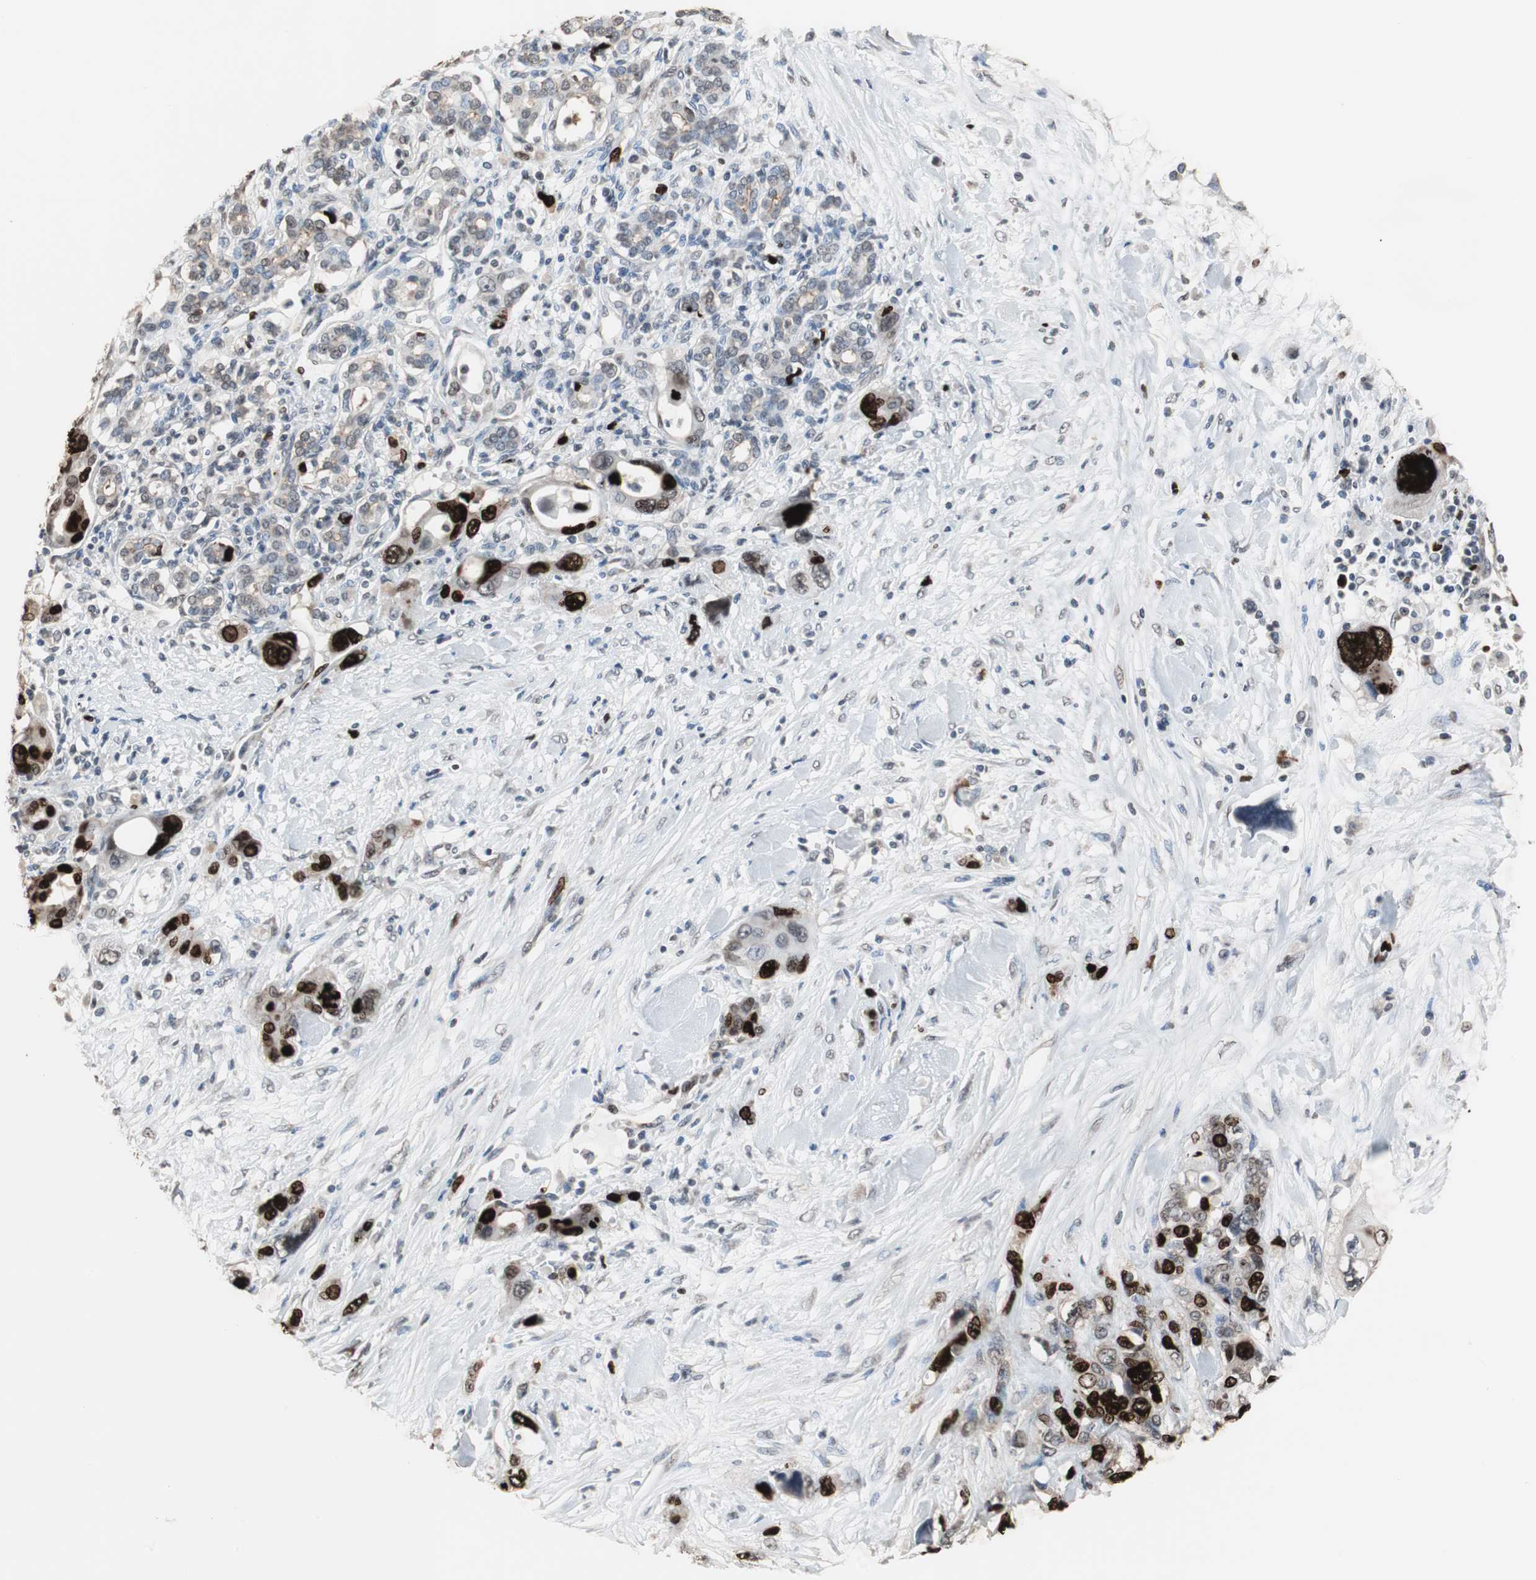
{"staining": {"intensity": "strong", "quantity": ">75%", "location": "nuclear"}, "tissue": "pancreatic cancer", "cell_type": "Tumor cells", "image_type": "cancer", "snomed": [{"axis": "morphology", "description": "Adenocarcinoma, NOS"}, {"axis": "topography", "description": "Pancreas"}], "caption": "Pancreatic adenocarcinoma was stained to show a protein in brown. There is high levels of strong nuclear expression in approximately >75% of tumor cells. The staining is performed using DAB (3,3'-diaminobenzidine) brown chromogen to label protein expression. The nuclei are counter-stained blue using hematoxylin.", "gene": "TOP2A", "patient": {"sex": "male", "age": 46}}